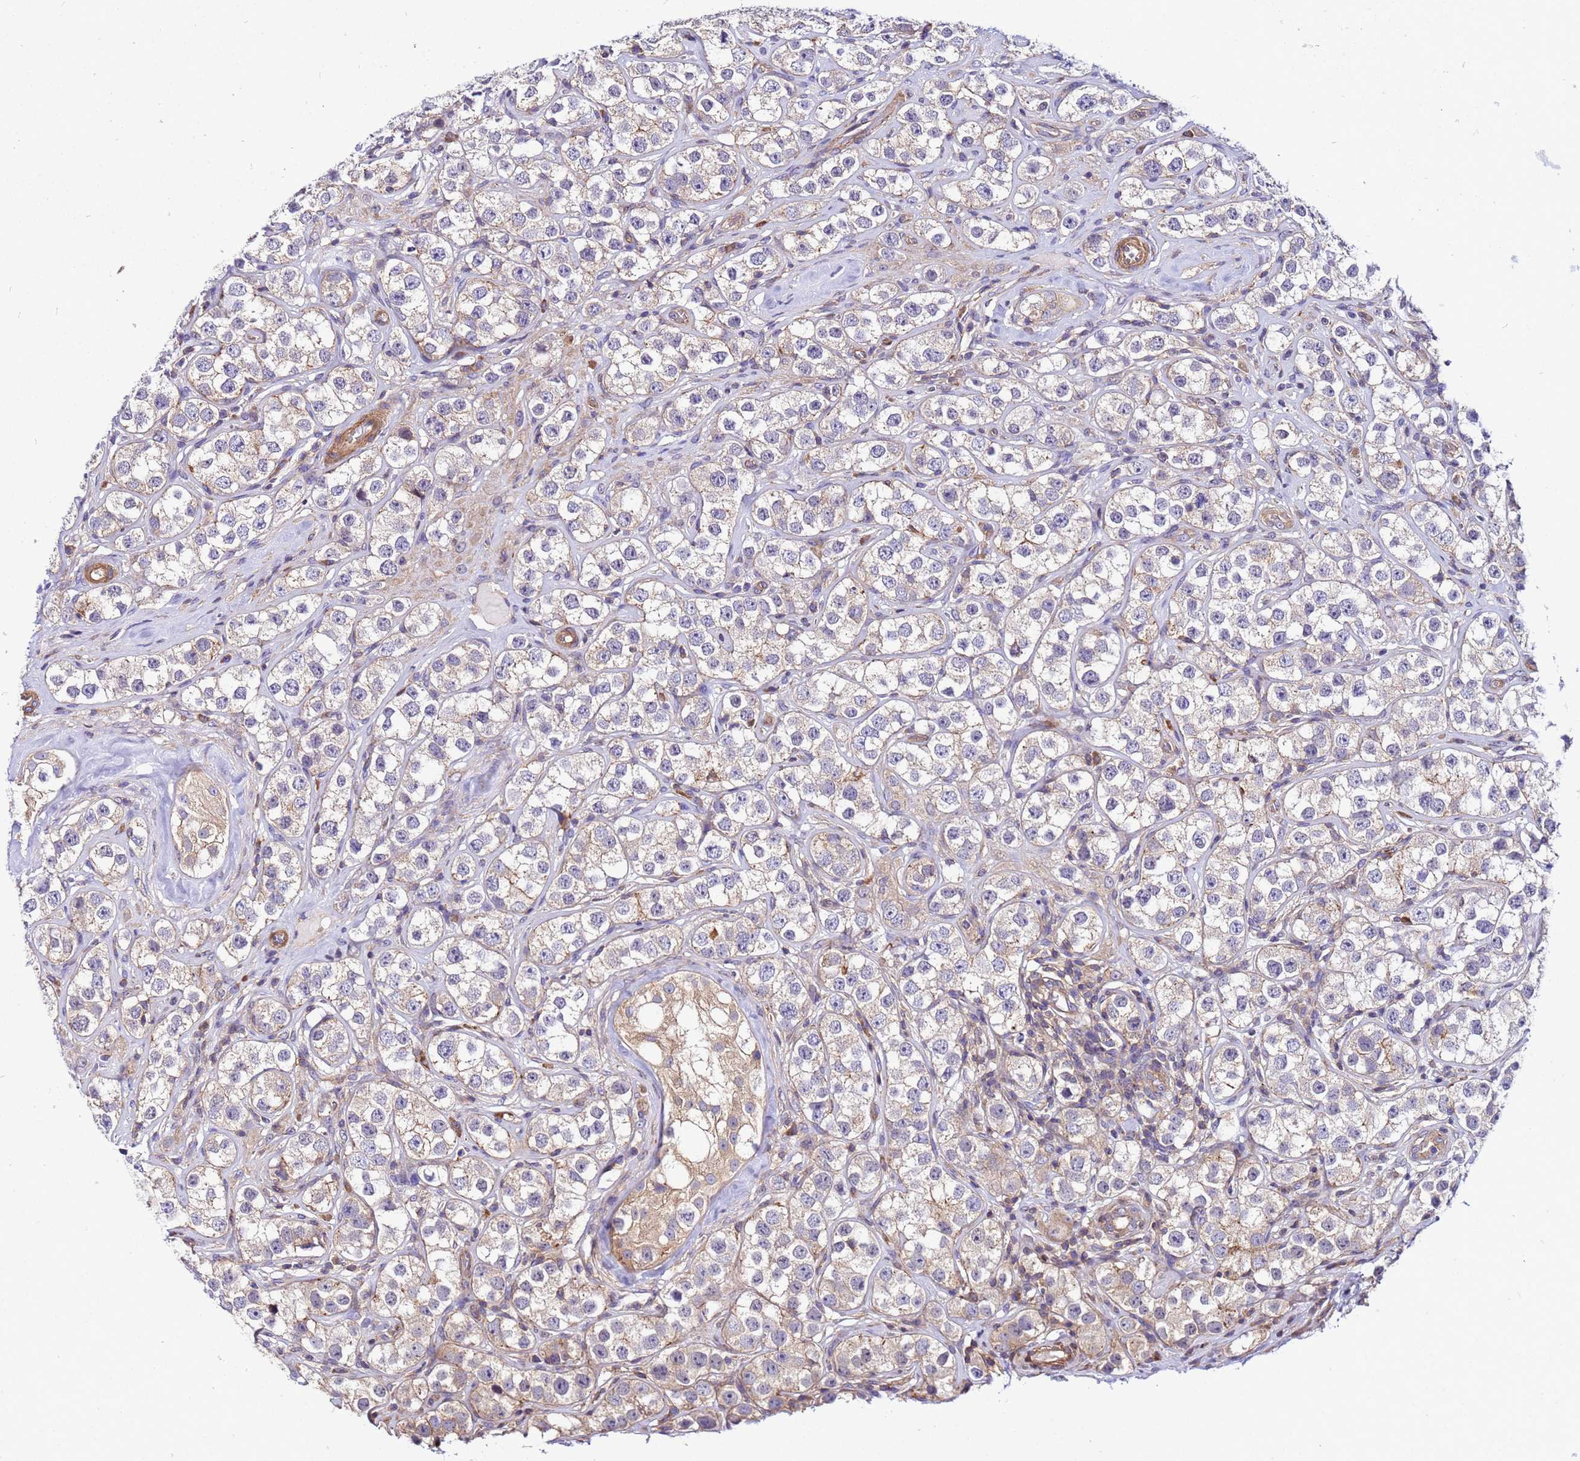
{"staining": {"intensity": "weak", "quantity": "<25%", "location": "cytoplasmic/membranous"}, "tissue": "testis cancer", "cell_type": "Tumor cells", "image_type": "cancer", "snomed": [{"axis": "morphology", "description": "Seminoma, NOS"}, {"axis": "topography", "description": "Testis"}], "caption": "A high-resolution image shows IHC staining of seminoma (testis), which exhibits no significant positivity in tumor cells.", "gene": "STK38", "patient": {"sex": "male", "age": 28}}